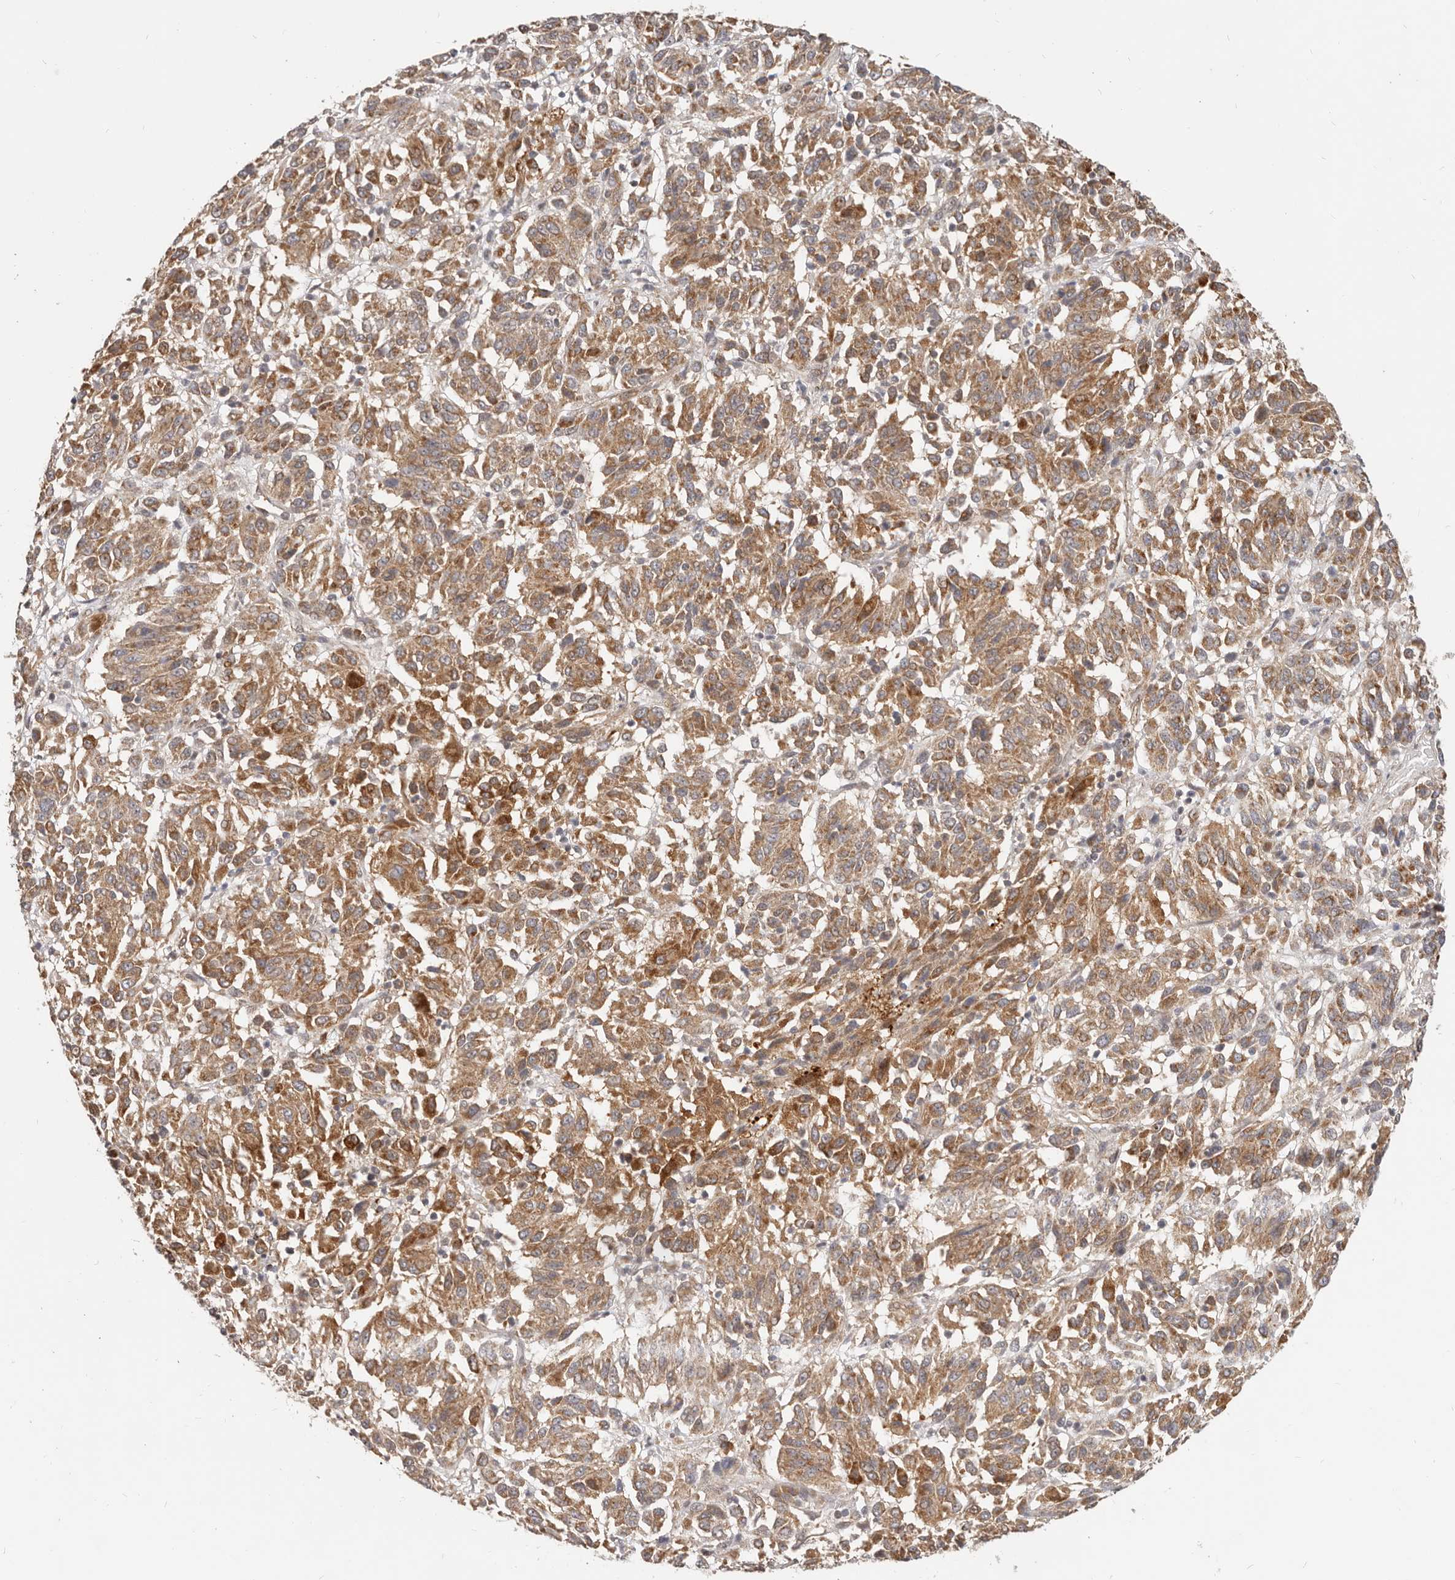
{"staining": {"intensity": "moderate", "quantity": "25%-75%", "location": "cytoplasmic/membranous"}, "tissue": "melanoma", "cell_type": "Tumor cells", "image_type": "cancer", "snomed": [{"axis": "morphology", "description": "Malignant melanoma, NOS"}, {"axis": "topography", "description": "Skin"}], "caption": "Malignant melanoma was stained to show a protein in brown. There is medium levels of moderate cytoplasmic/membranous staining in about 25%-75% of tumor cells.", "gene": "USP49", "patient": {"sex": "female", "age": 82}}